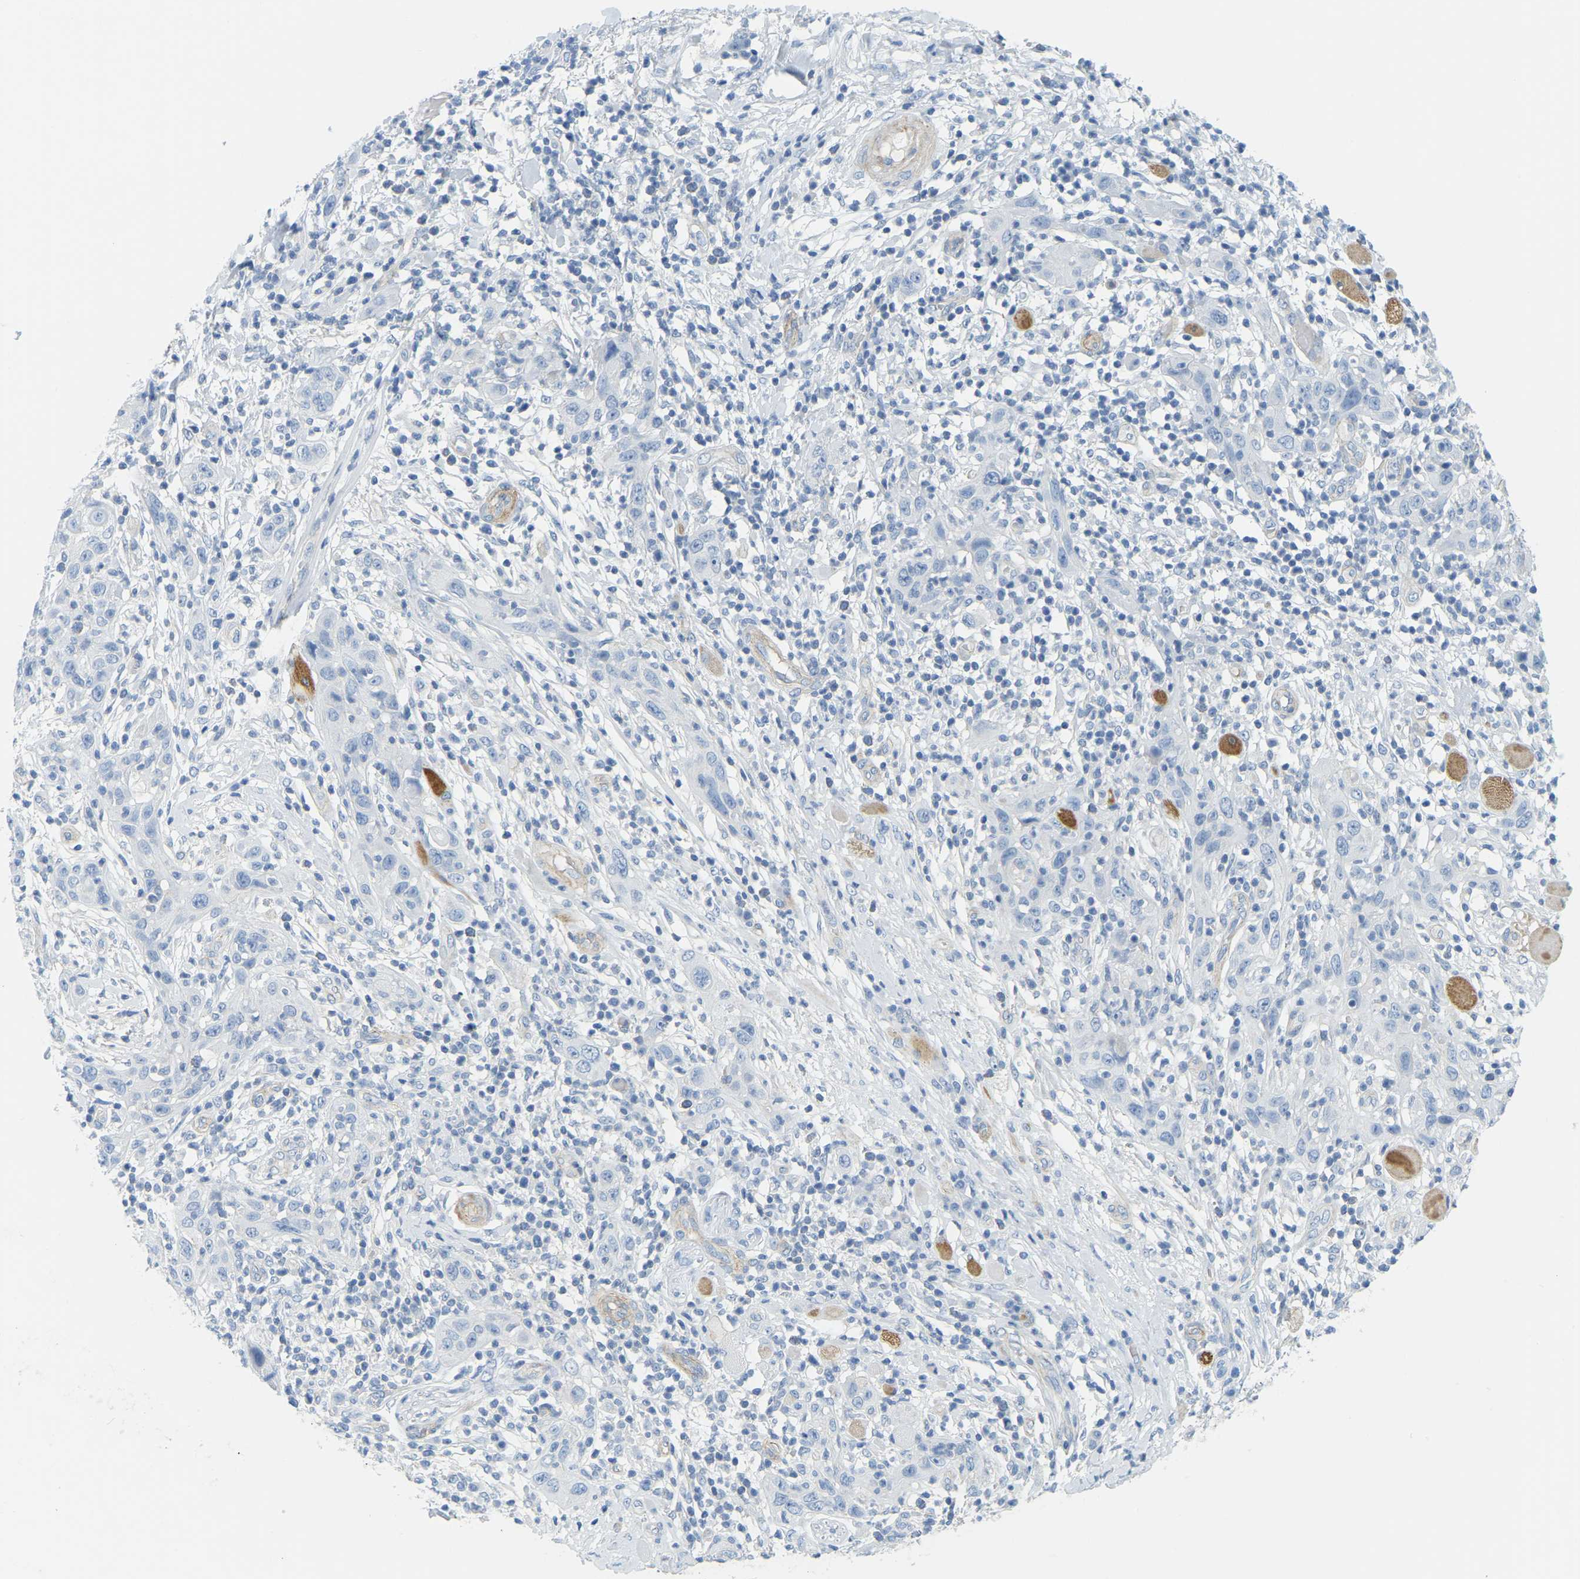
{"staining": {"intensity": "negative", "quantity": "none", "location": "none"}, "tissue": "skin cancer", "cell_type": "Tumor cells", "image_type": "cancer", "snomed": [{"axis": "morphology", "description": "Squamous cell carcinoma, NOS"}, {"axis": "topography", "description": "Skin"}], "caption": "An image of skin cancer (squamous cell carcinoma) stained for a protein exhibits no brown staining in tumor cells.", "gene": "MYL3", "patient": {"sex": "female", "age": 88}}